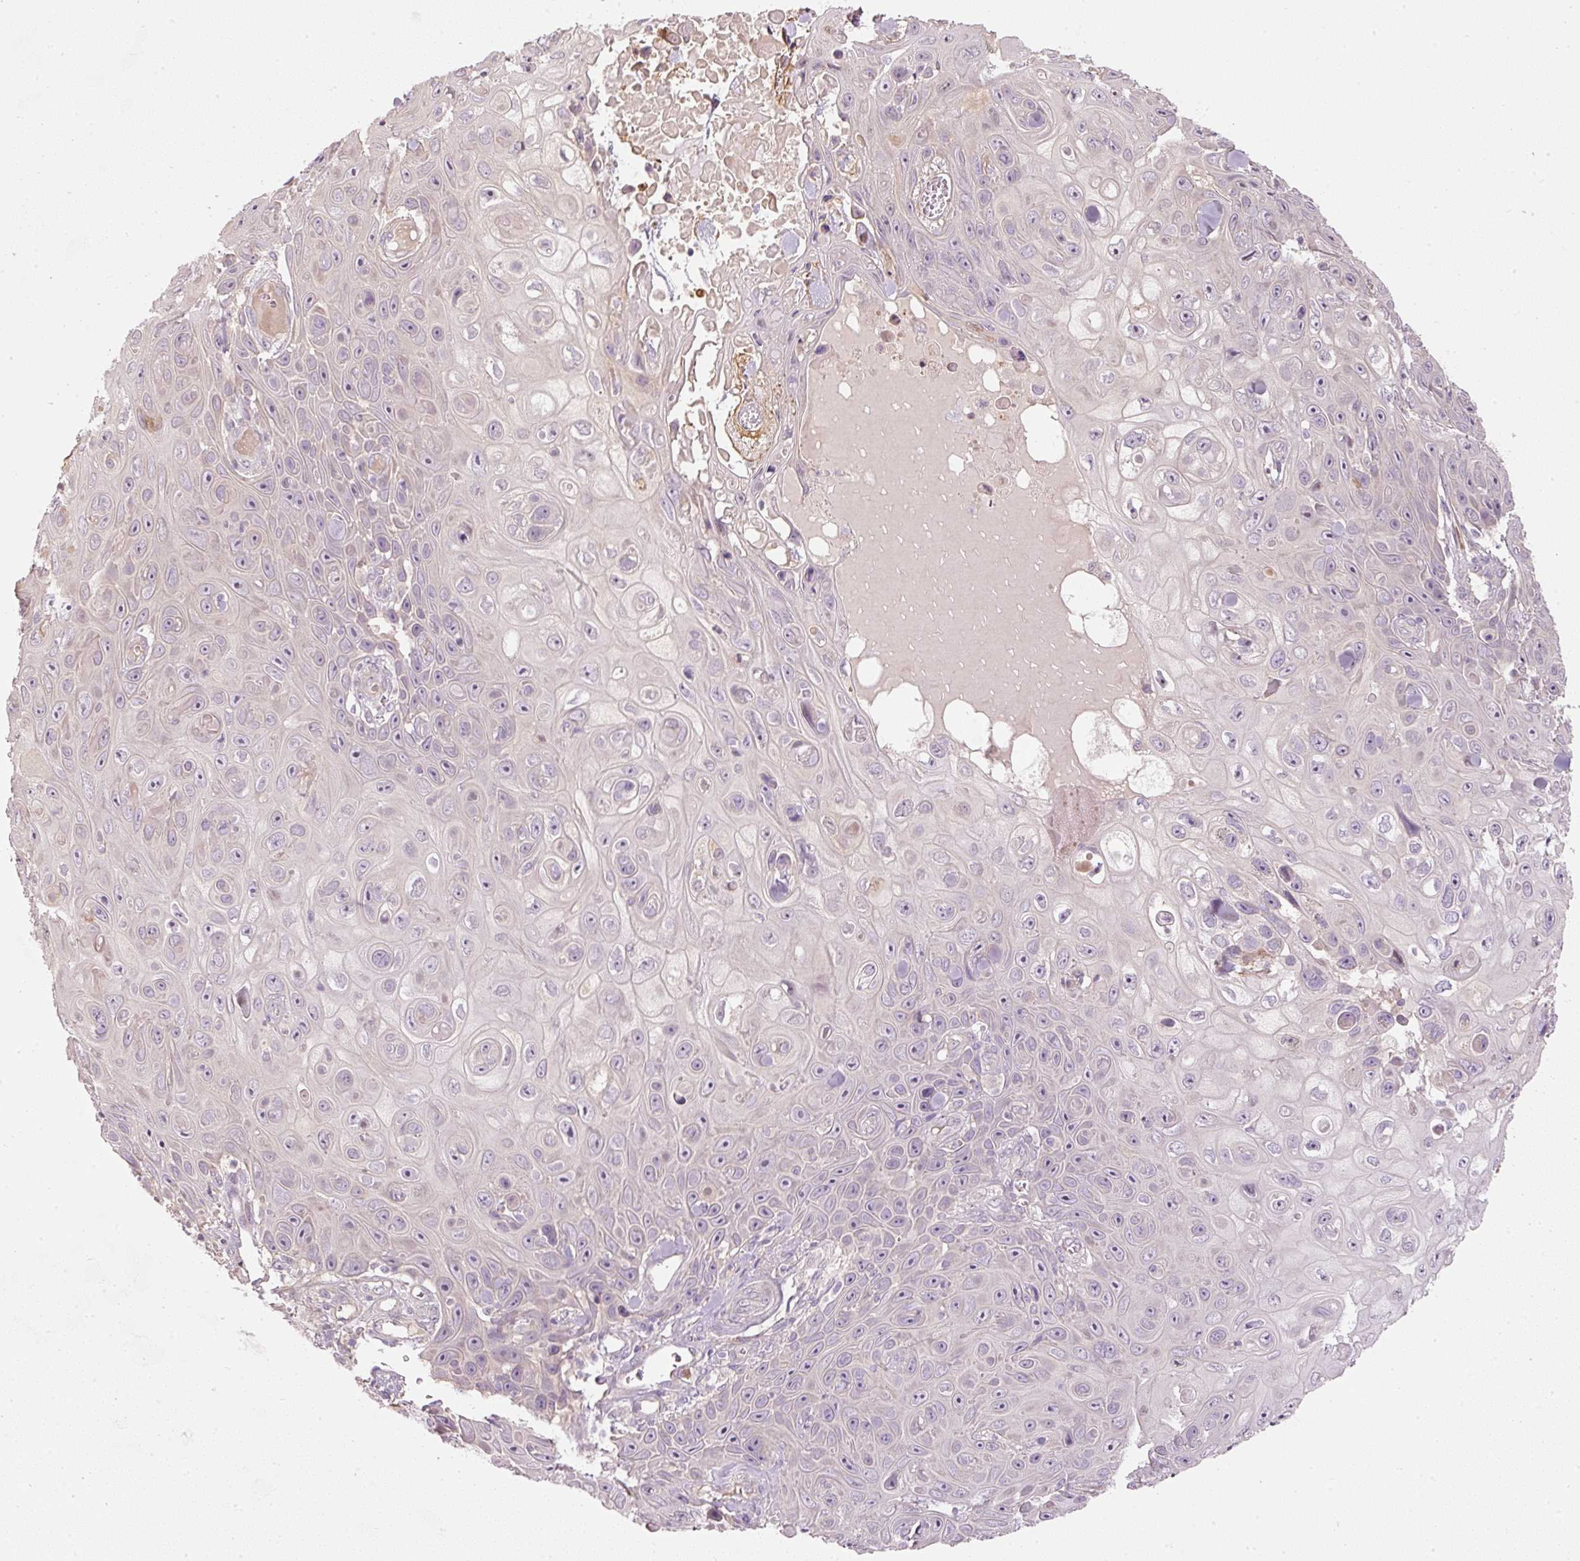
{"staining": {"intensity": "negative", "quantity": "none", "location": "none"}, "tissue": "skin cancer", "cell_type": "Tumor cells", "image_type": "cancer", "snomed": [{"axis": "morphology", "description": "Squamous cell carcinoma, NOS"}, {"axis": "topography", "description": "Skin"}], "caption": "A high-resolution histopathology image shows IHC staining of skin squamous cell carcinoma, which displays no significant expression in tumor cells.", "gene": "CTTNBP2", "patient": {"sex": "male", "age": 82}}